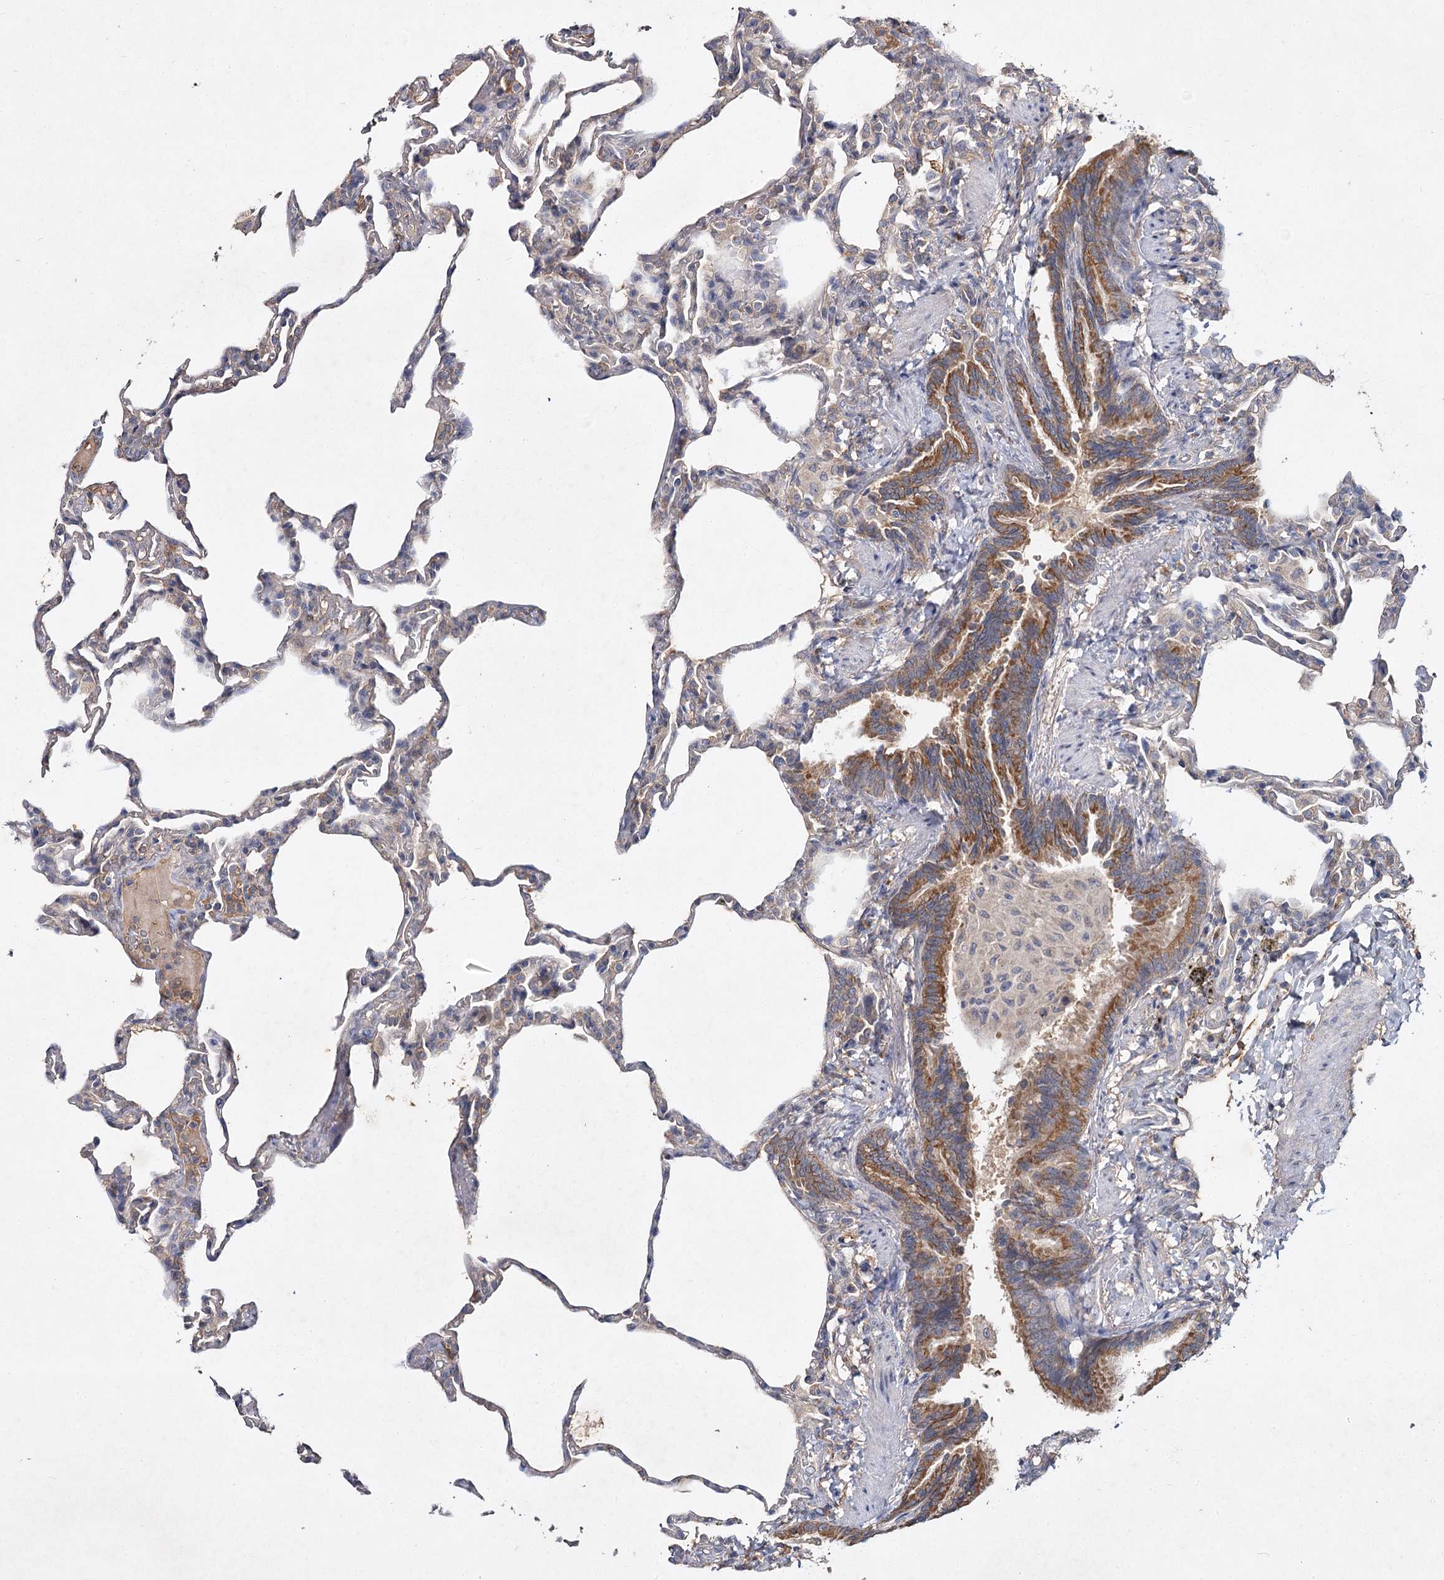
{"staining": {"intensity": "weak", "quantity": "<25%", "location": "cytoplasmic/membranous"}, "tissue": "lung", "cell_type": "Alveolar cells", "image_type": "normal", "snomed": [{"axis": "morphology", "description": "Normal tissue, NOS"}, {"axis": "topography", "description": "Lung"}], "caption": "Immunohistochemistry (IHC) photomicrograph of benign human lung stained for a protein (brown), which exhibits no positivity in alveolar cells. (Stains: DAB (3,3'-diaminobenzidine) immunohistochemistry (IHC) with hematoxylin counter stain, Microscopy: brightfield microscopy at high magnification).", "gene": "MFN1", "patient": {"sex": "male", "age": 20}}